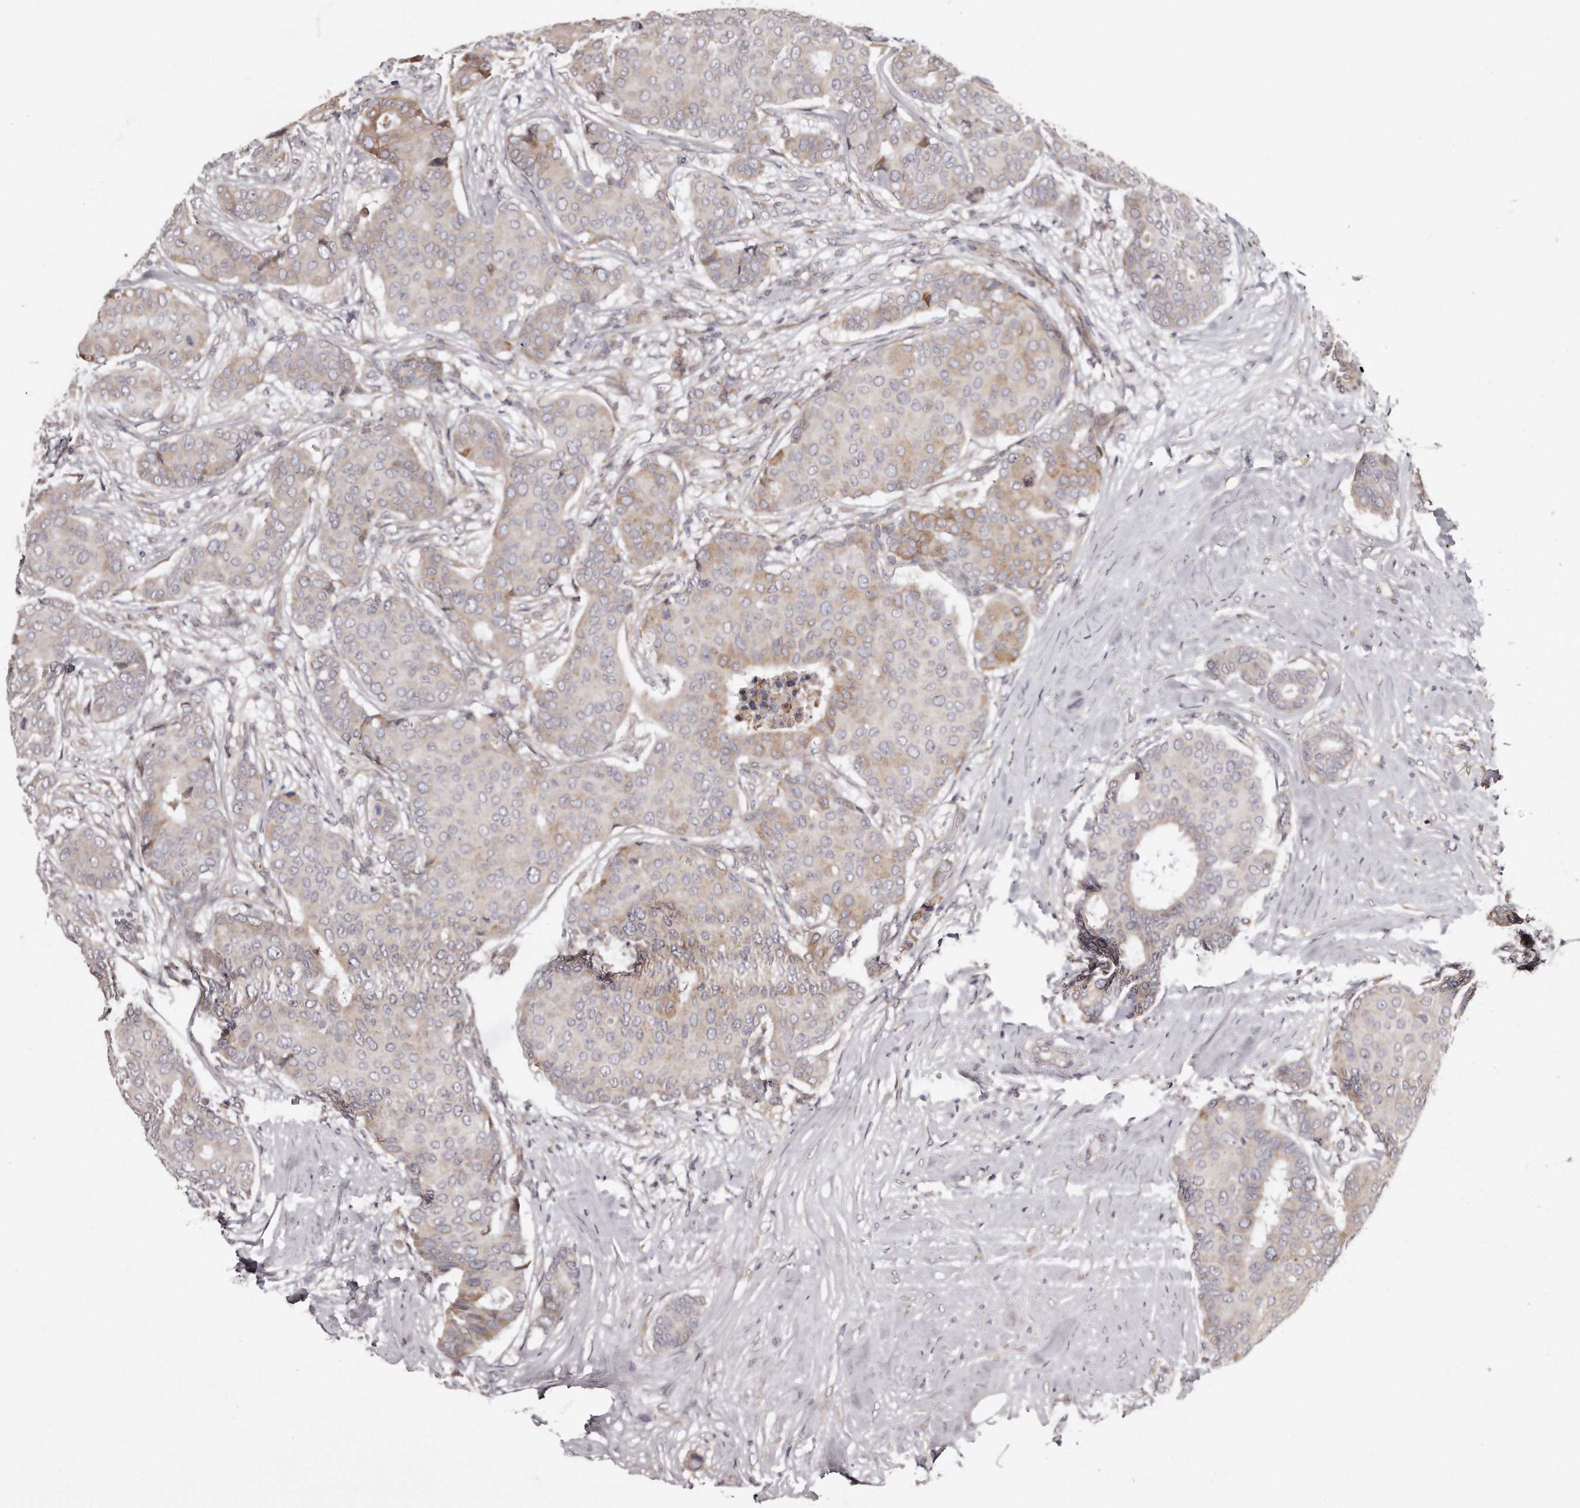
{"staining": {"intensity": "weak", "quantity": "<25%", "location": "cytoplasmic/membranous"}, "tissue": "breast cancer", "cell_type": "Tumor cells", "image_type": "cancer", "snomed": [{"axis": "morphology", "description": "Duct carcinoma"}, {"axis": "topography", "description": "Breast"}], "caption": "A high-resolution photomicrograph shows IHC staining of invasive ductal carcinoma (breast), which reveals no significant positivity in tumor cells.", "gene": "TRAPPC14", "patient": {"sex": "female", "age": 75}}